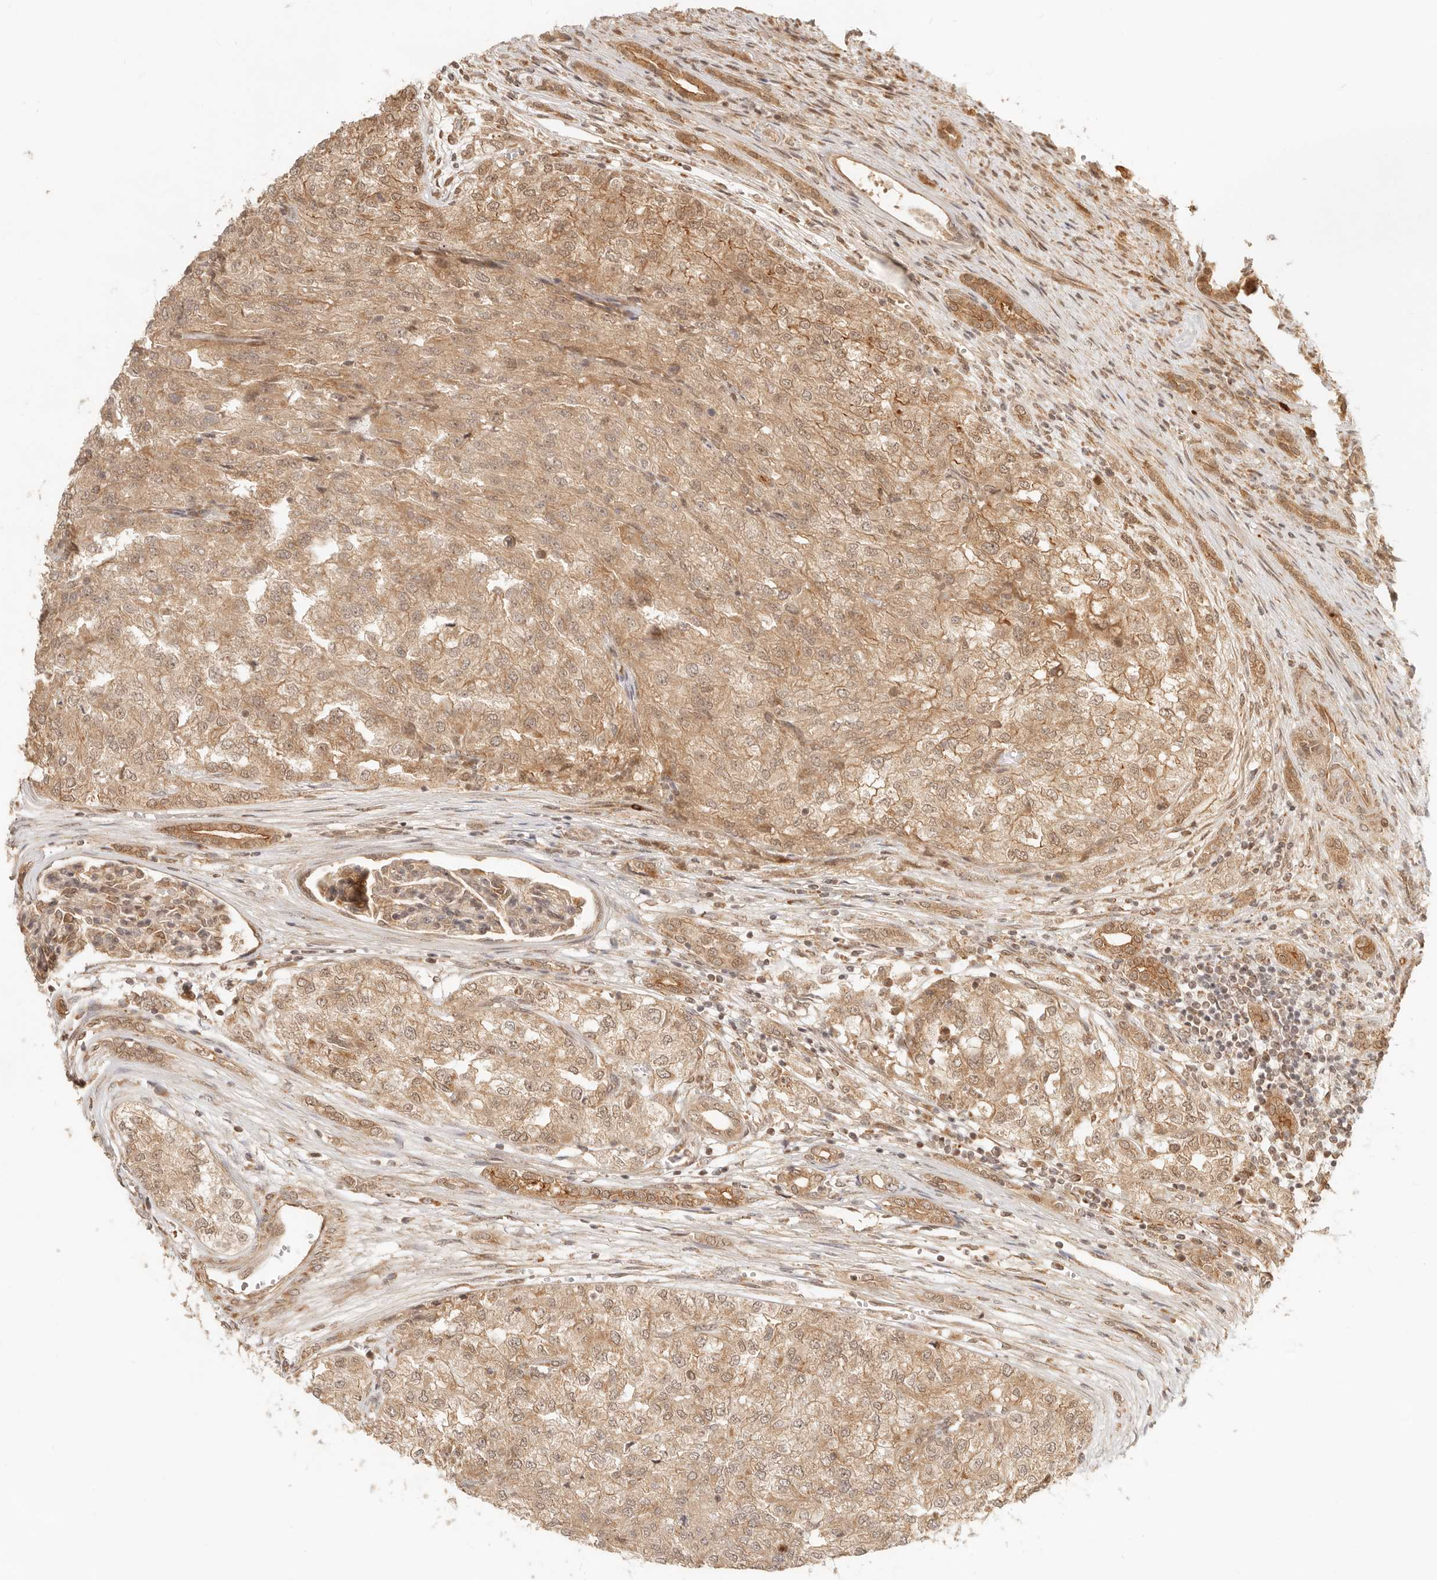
{"staining": {"intensity": "moderate", "quantity": "25%-75%", "location": "cytoplasmic/membranous,nuclear"}, "tissue": "renal cancer", "cell_type": "Tumor cells", "image_type": "cancer", "snomed": [{"axis": "morphology", "description": "Adenocarcinoma, NOS"}, {"axis": "topography", "description": "Kidney"}], "caption": "Renal cancer stained with DAB (3,3'-diaminobenzidine) immunohistochemistry (IHC) exhibits medium levels of moderate cytoplasmic/membranous and nuclear expression in about 25%-75% of tumor cells.", "gene": "BAALC", "patient": {"sex": "female", "age": 54}}